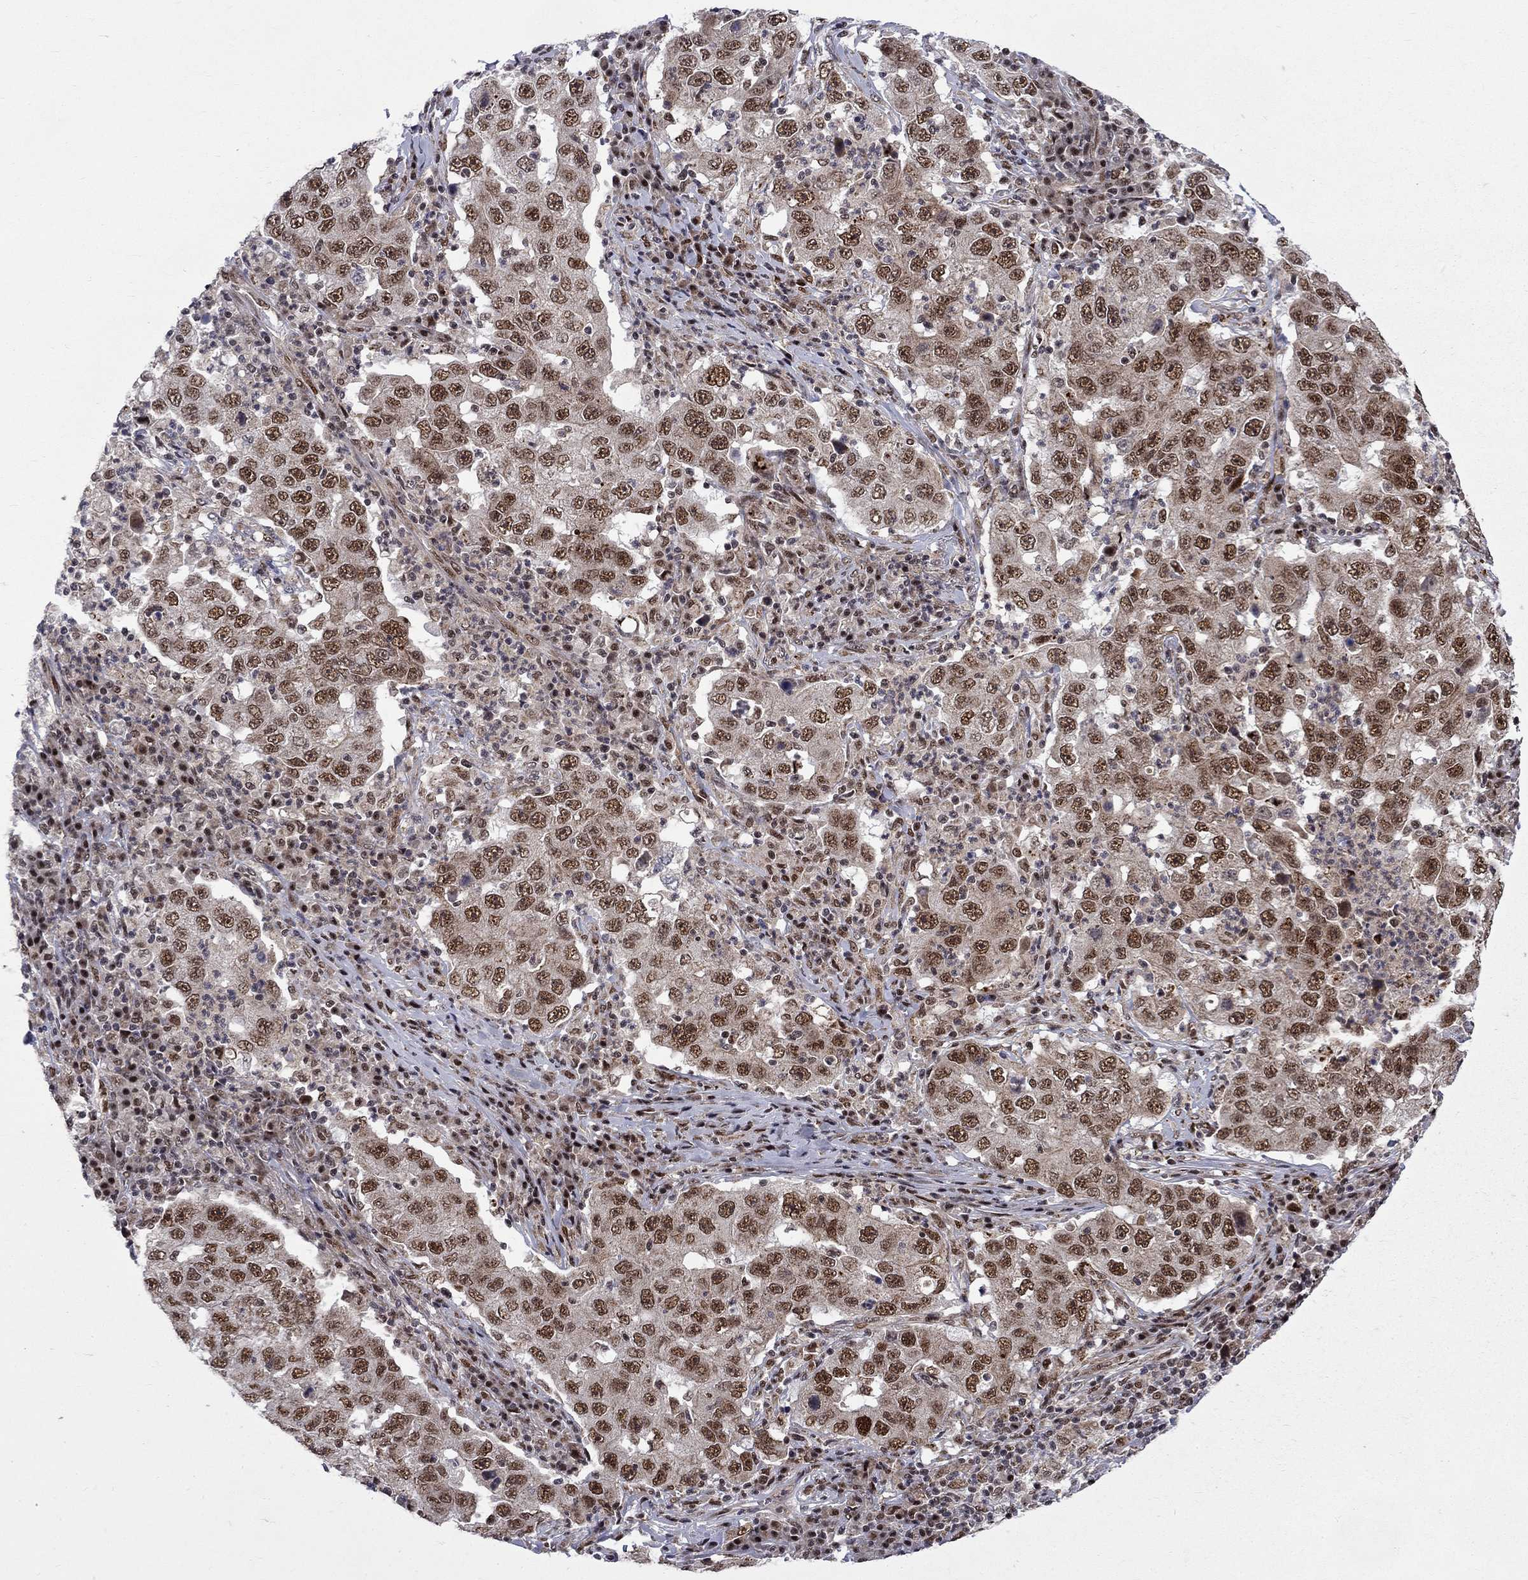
{"staining": {"intensity": "moderate", "quantity": "25%-75%", "location": "nuclear"}, "tissue": "lung cancer", "cell_type": "Tumor cells", "image_type": "cancer", "snomed": [{"axis": "morphology", "description": "Adenocarcinoma, NOS"}, {"axis": "topography", "description": "Lung"}], "caption": "Immunohistochemical staining of adenocarcinoma (lung) displays medium levels of moderate nuclear expression in approximately 25%-75% of tumor cells. Using DAB (brown) and hematoxylin (blue) stains, captured at high magnification using brightfield microscopy.", "gene": "KPNA3", "patient": {"sex": "male", "age": 73}}